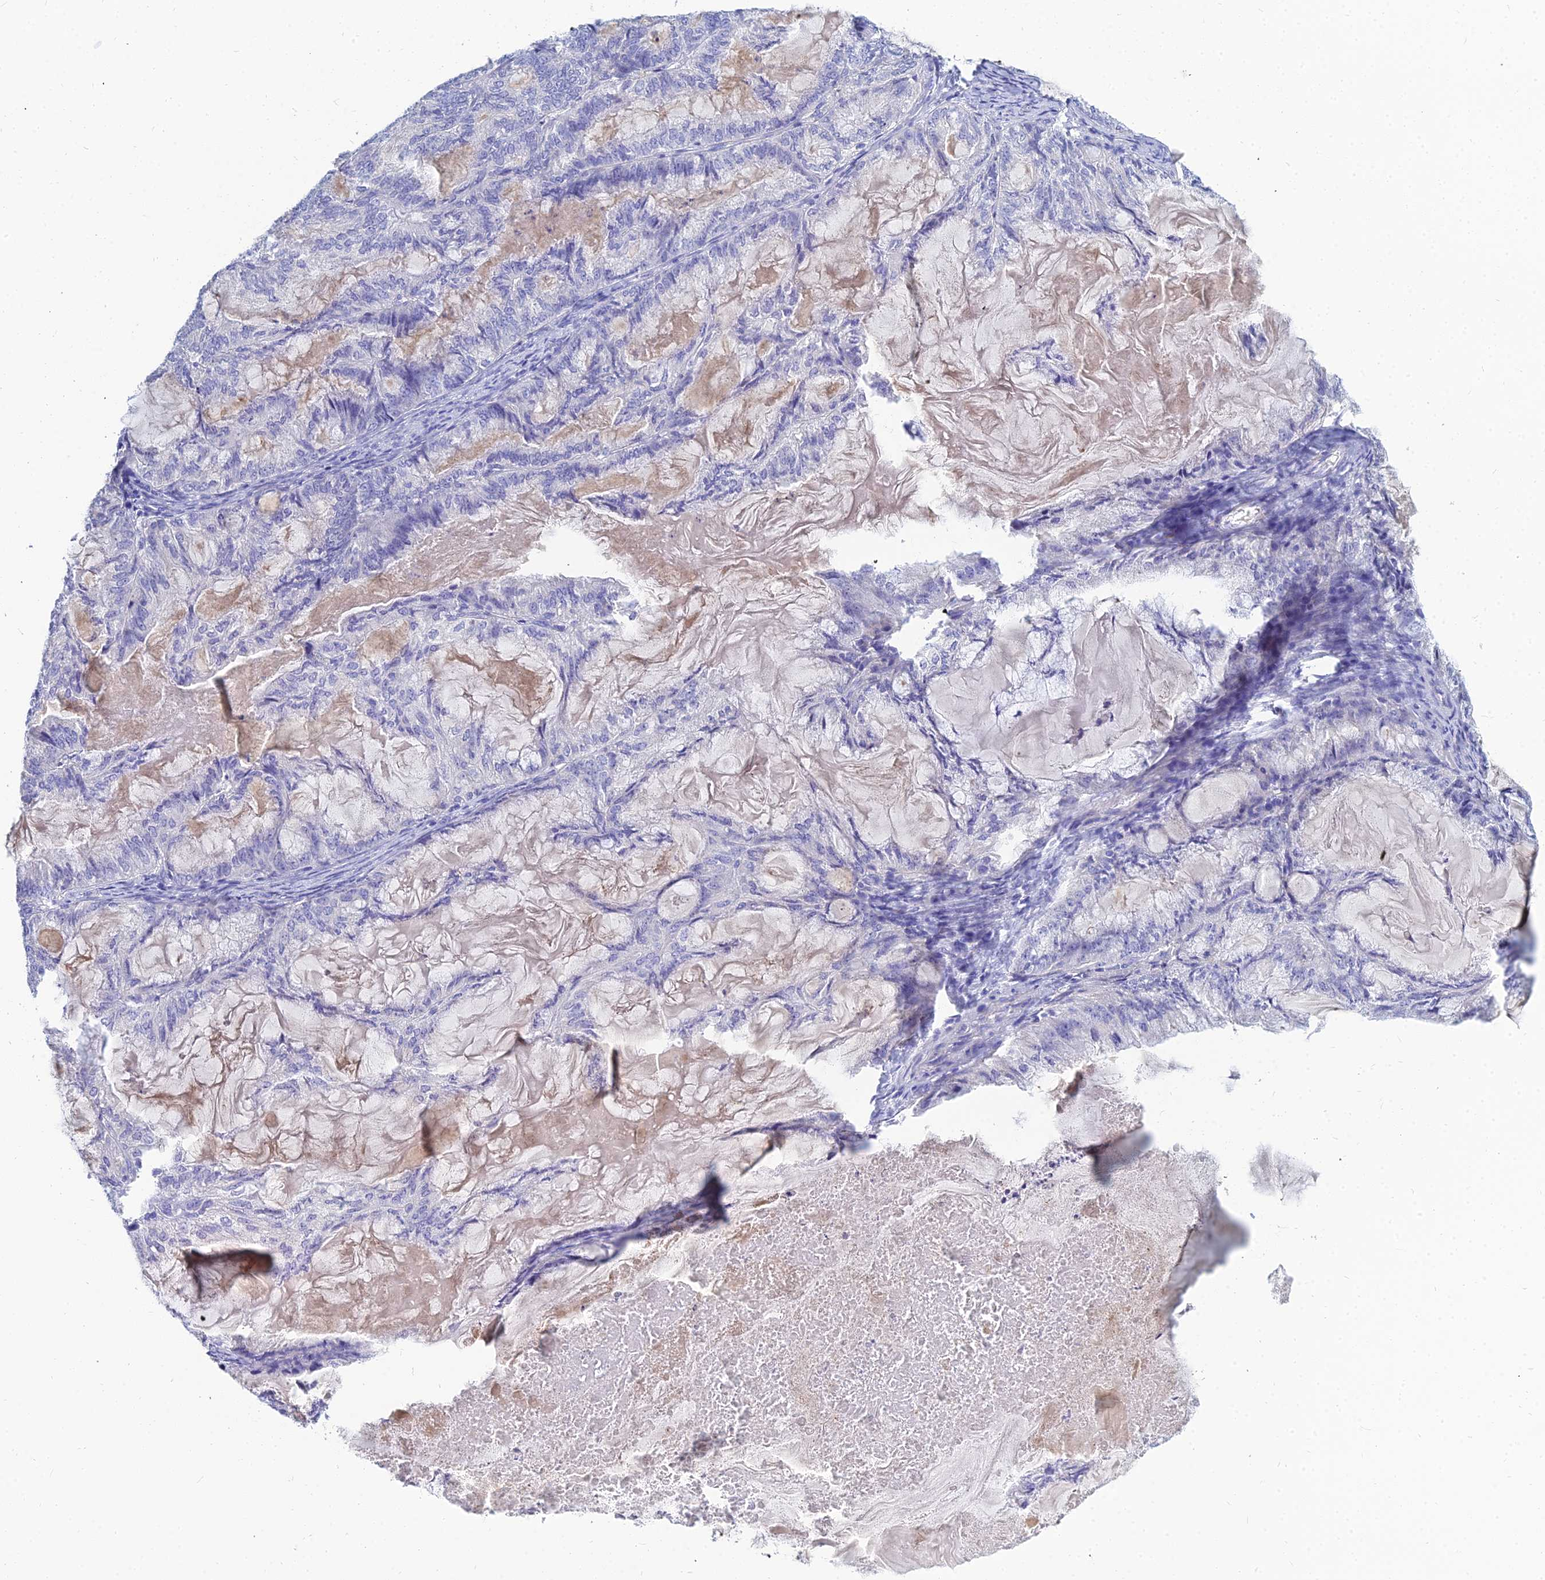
{"staining": {"intensity": "negative", "quantity": "none", "location": "none"}, "tissue": "endometrial cancer", "cell_type": "Tumor cells", "image_type": "cancer", "snomed": [{"axis": "morphology", "description": "Adenocarcinoma, NOS"}, {"axis": "topography", "description": "Endometrium"}], "caption": "There is no significant expression in tumor cells of endometrial cancer (adenocarcinoma).", "gene": "ZNF552", "patient": {"sex": "female", "age": 86}}